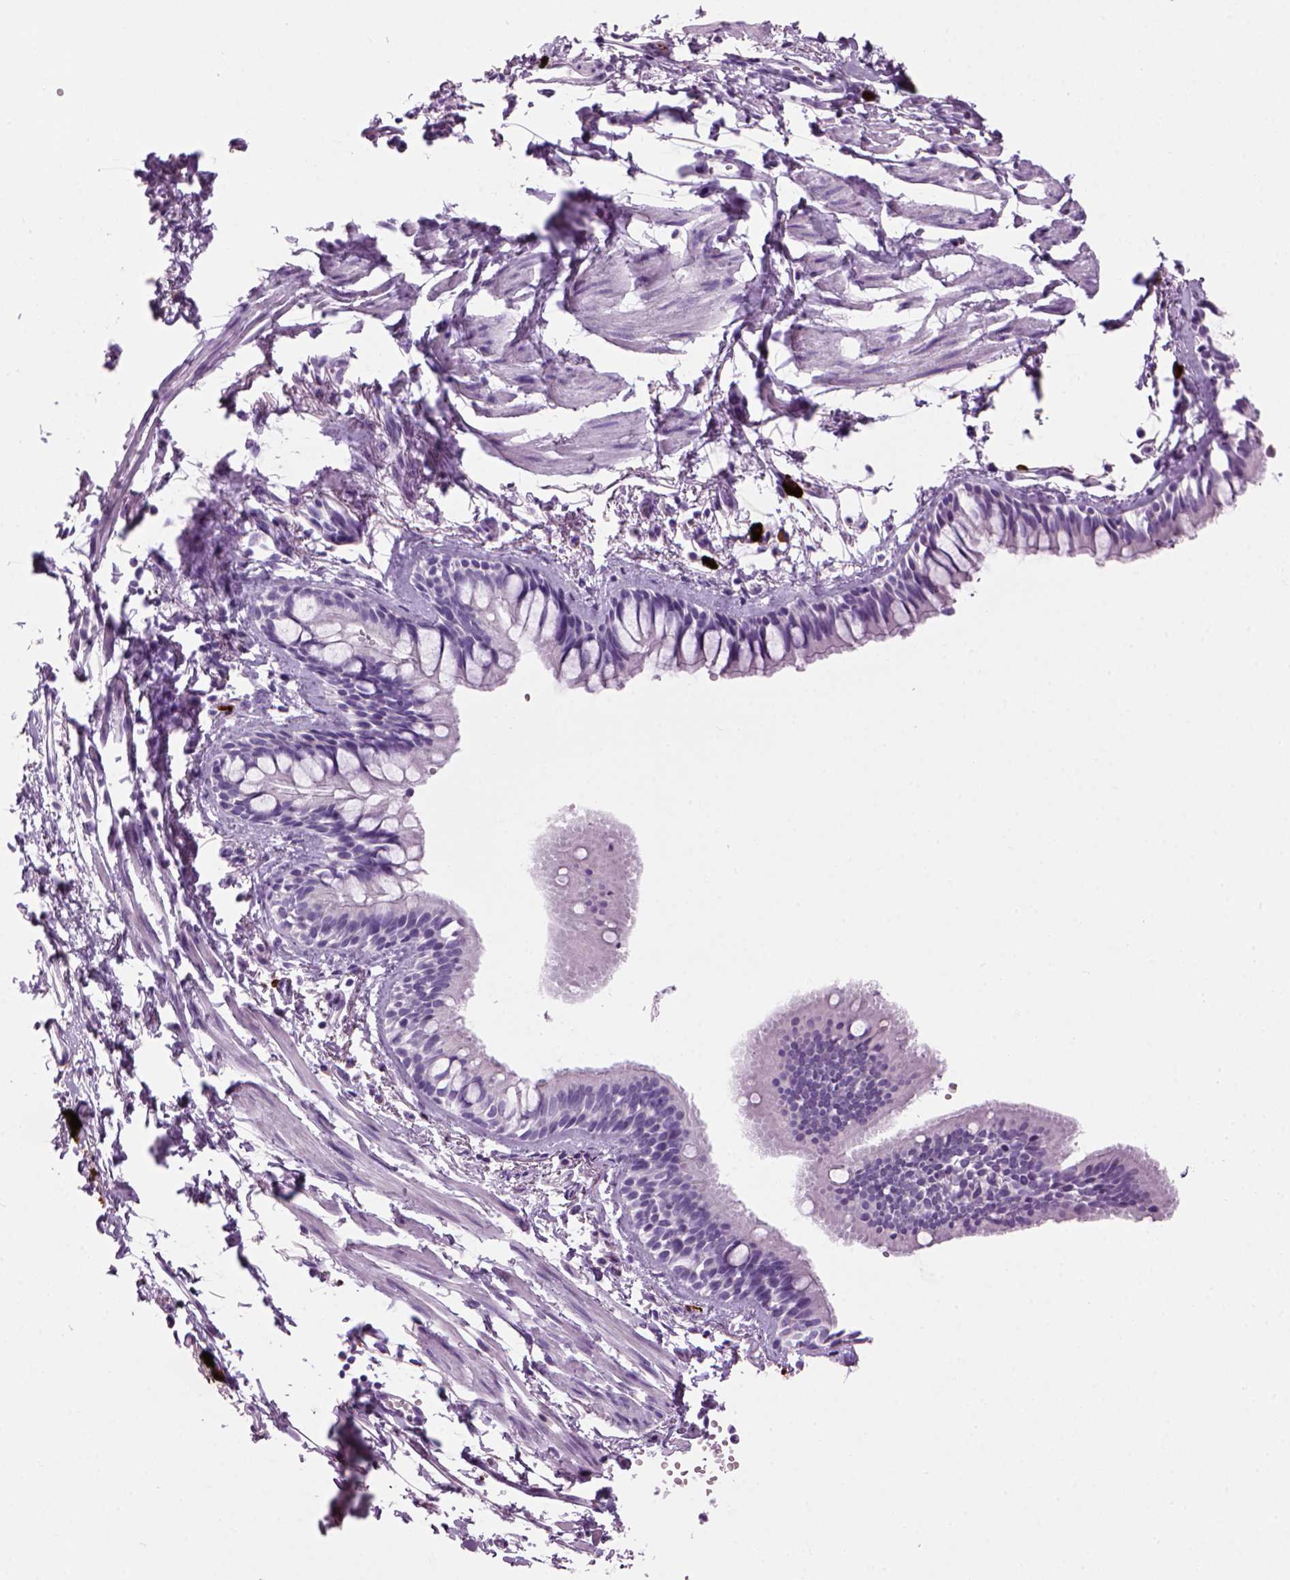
{"staining": {"intensity": "negative", "quantity": "none", "location": "none"}, "tissue": "bronchus", "cell_type": "Respiratory epithelial cells", "image_type": "normal", "snomed": [{"axis": "morphology", "description": "Normal tissue, NOS"}, {"axis": "topography", "description": "Cartilage tissue"}, {"axis": "topography", "description": "Bronchus"}], "caption": "High power microscopy histopathology image of an IHC histopathology image of unremarkable bronchus, revealing no significant staining in respiratory epithelial cells.", "gene": "MZB1", "patient": {"sex": "female", "age": 59}}